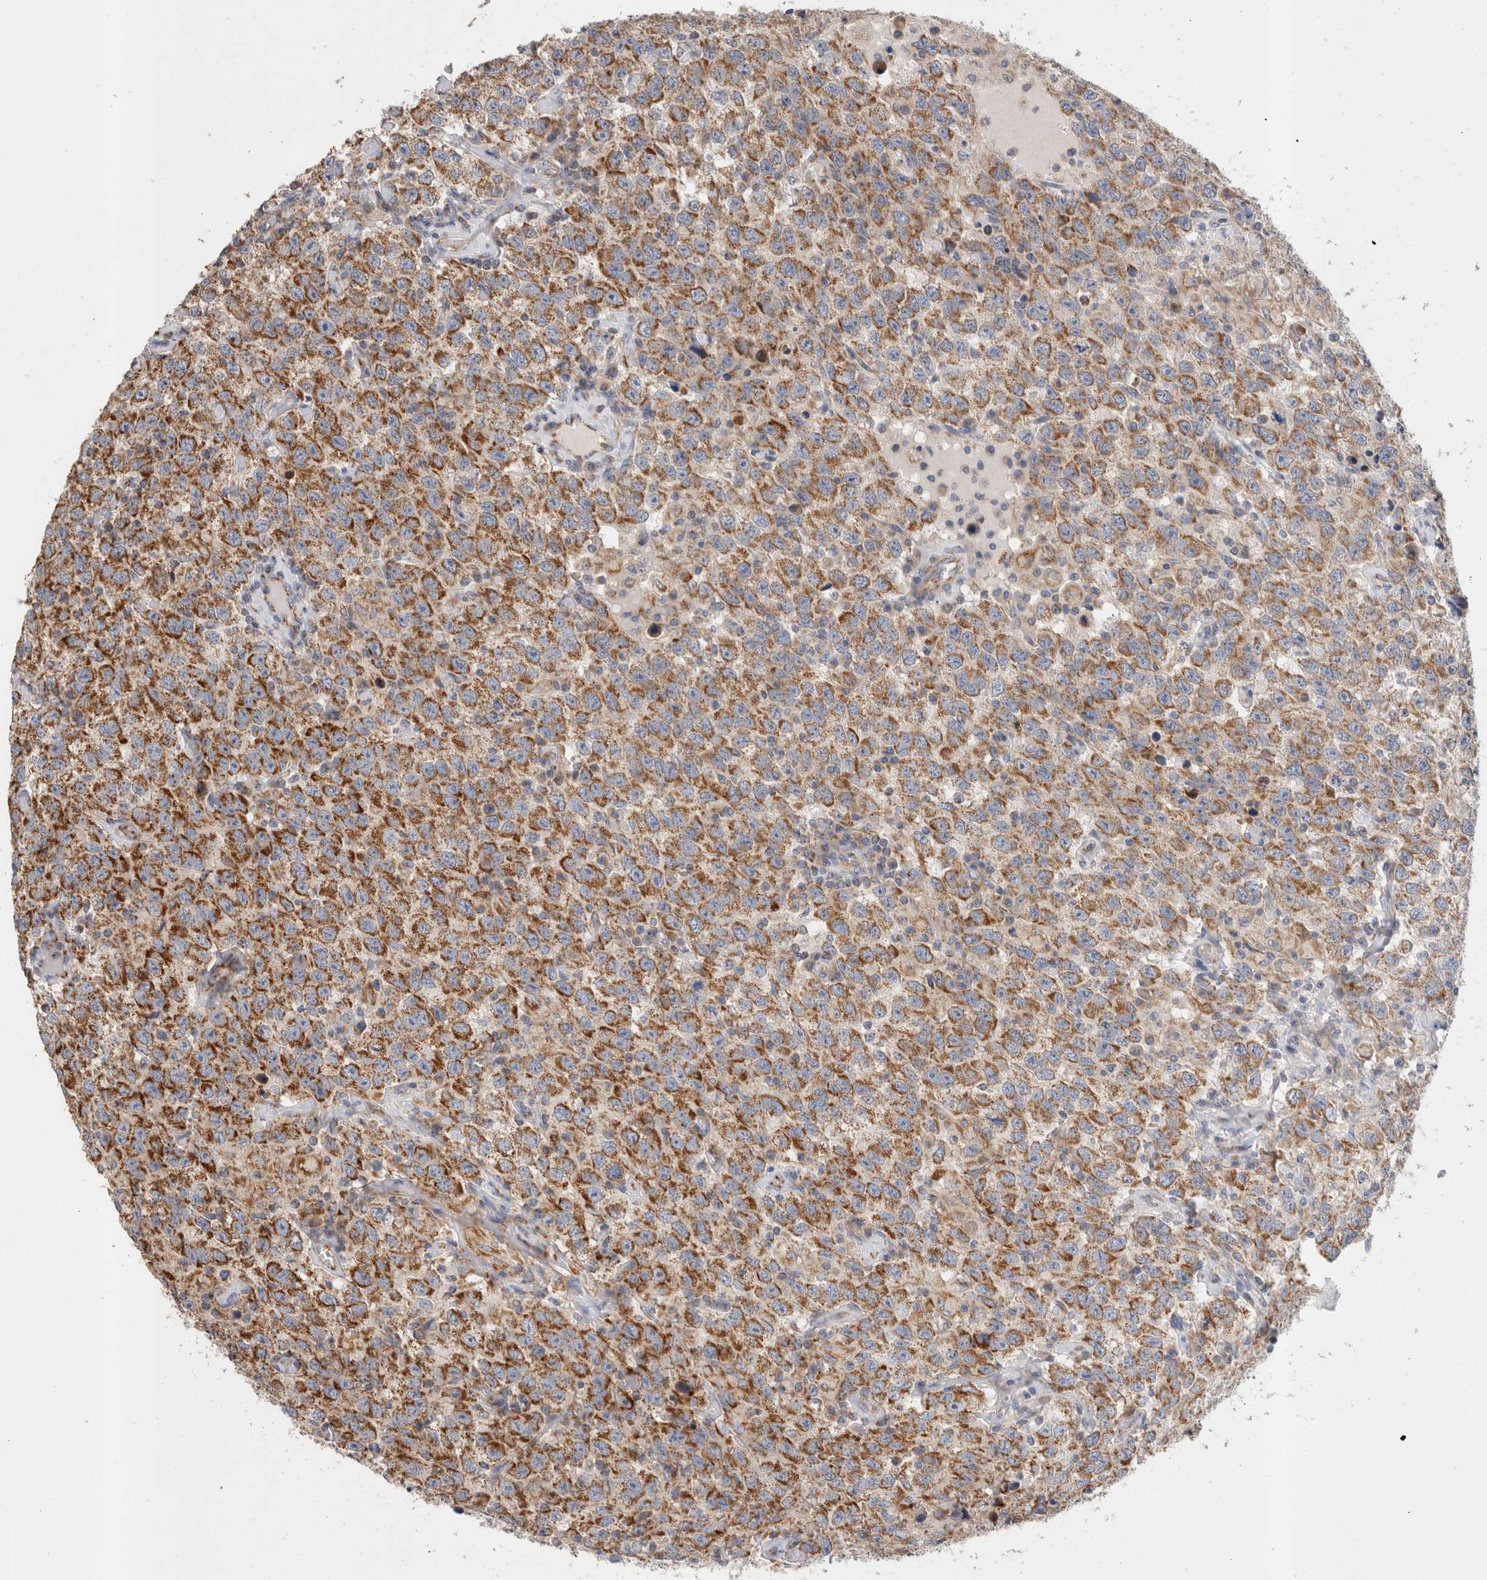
{"staining": {"intensity": "moderate", "quantity": ">75%", "location": "cytoplasmic/membranous"}, "tissue": "testis cancer", "cell_type": "Tumor cells", "image_type": "cancer", "snomed": [{"axis": "morphology", "description": "Seminoma, NOS"}, {"axis": "topography", "description": "Testis"}], "caption": "A brown stain labels moderate cytoplasmic/membranous expression of a protein in testis cancer tumor cells.", "gene": "IARS2", "patient": {"sex": "male", "age": 41}}